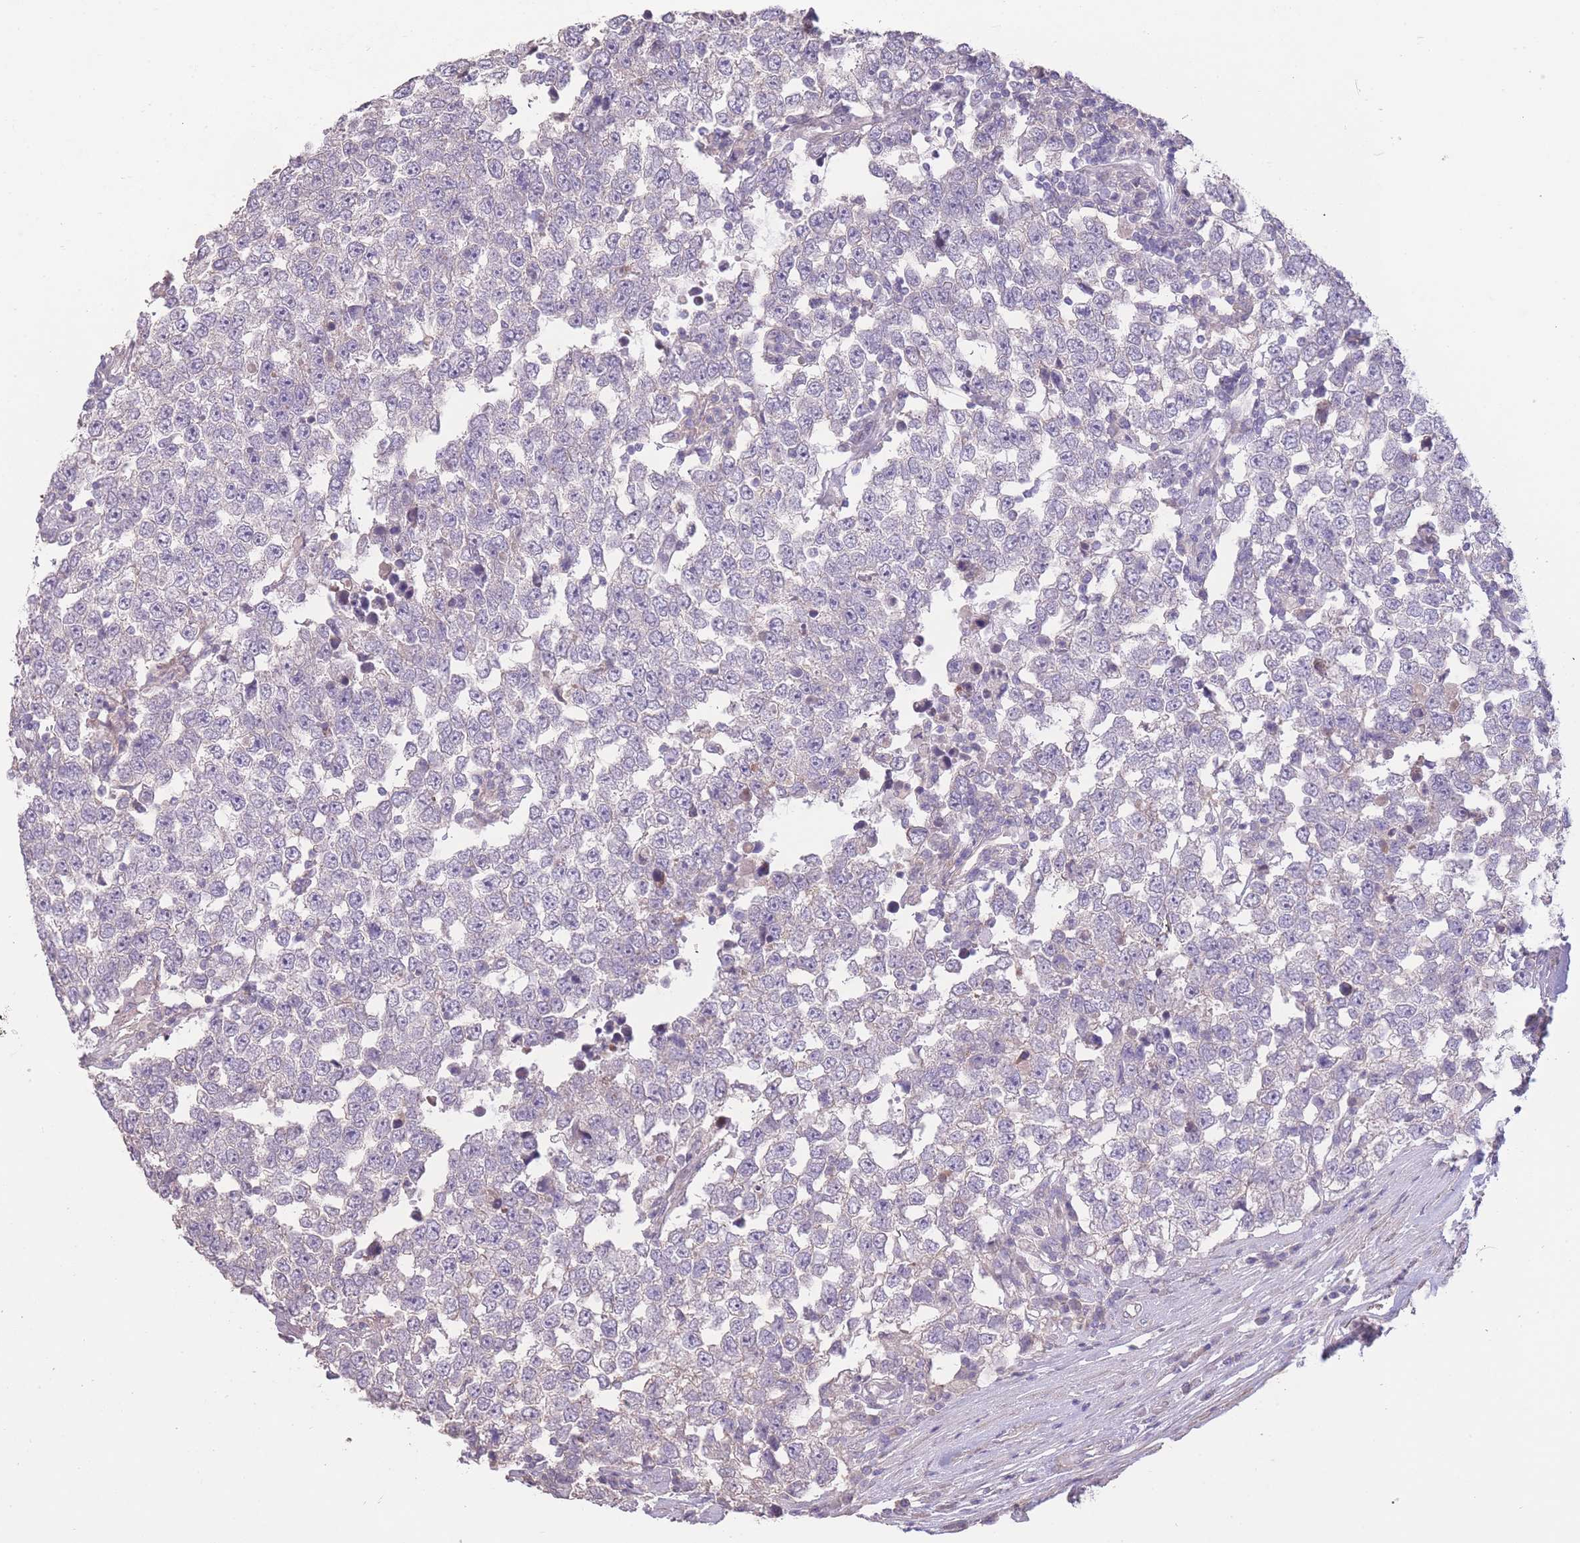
{"staining": {"intensity": "negative", "quantity": "none", "location": "none"}, "tissue": "testis cancer", "cell_type": "Tumor cells", "image_type": "cancer", "snomed": [{"axis": "morphology", "description": "Seminoma, NOS"}, {"axis": "morphology", "description": "Carcinoma, Embryonal, NOS"}, {"axis": "topography", "description": "Testis"}], "caption": "This image is of embryonal carcinoma (testis) stained with immunohistochemistry to label a protein in brown with the nuclei are counter-stained blue. There is no staining in tumor cells.", "gene": "RSPH10B", "patient": {"sex": "male", "age": 28}}